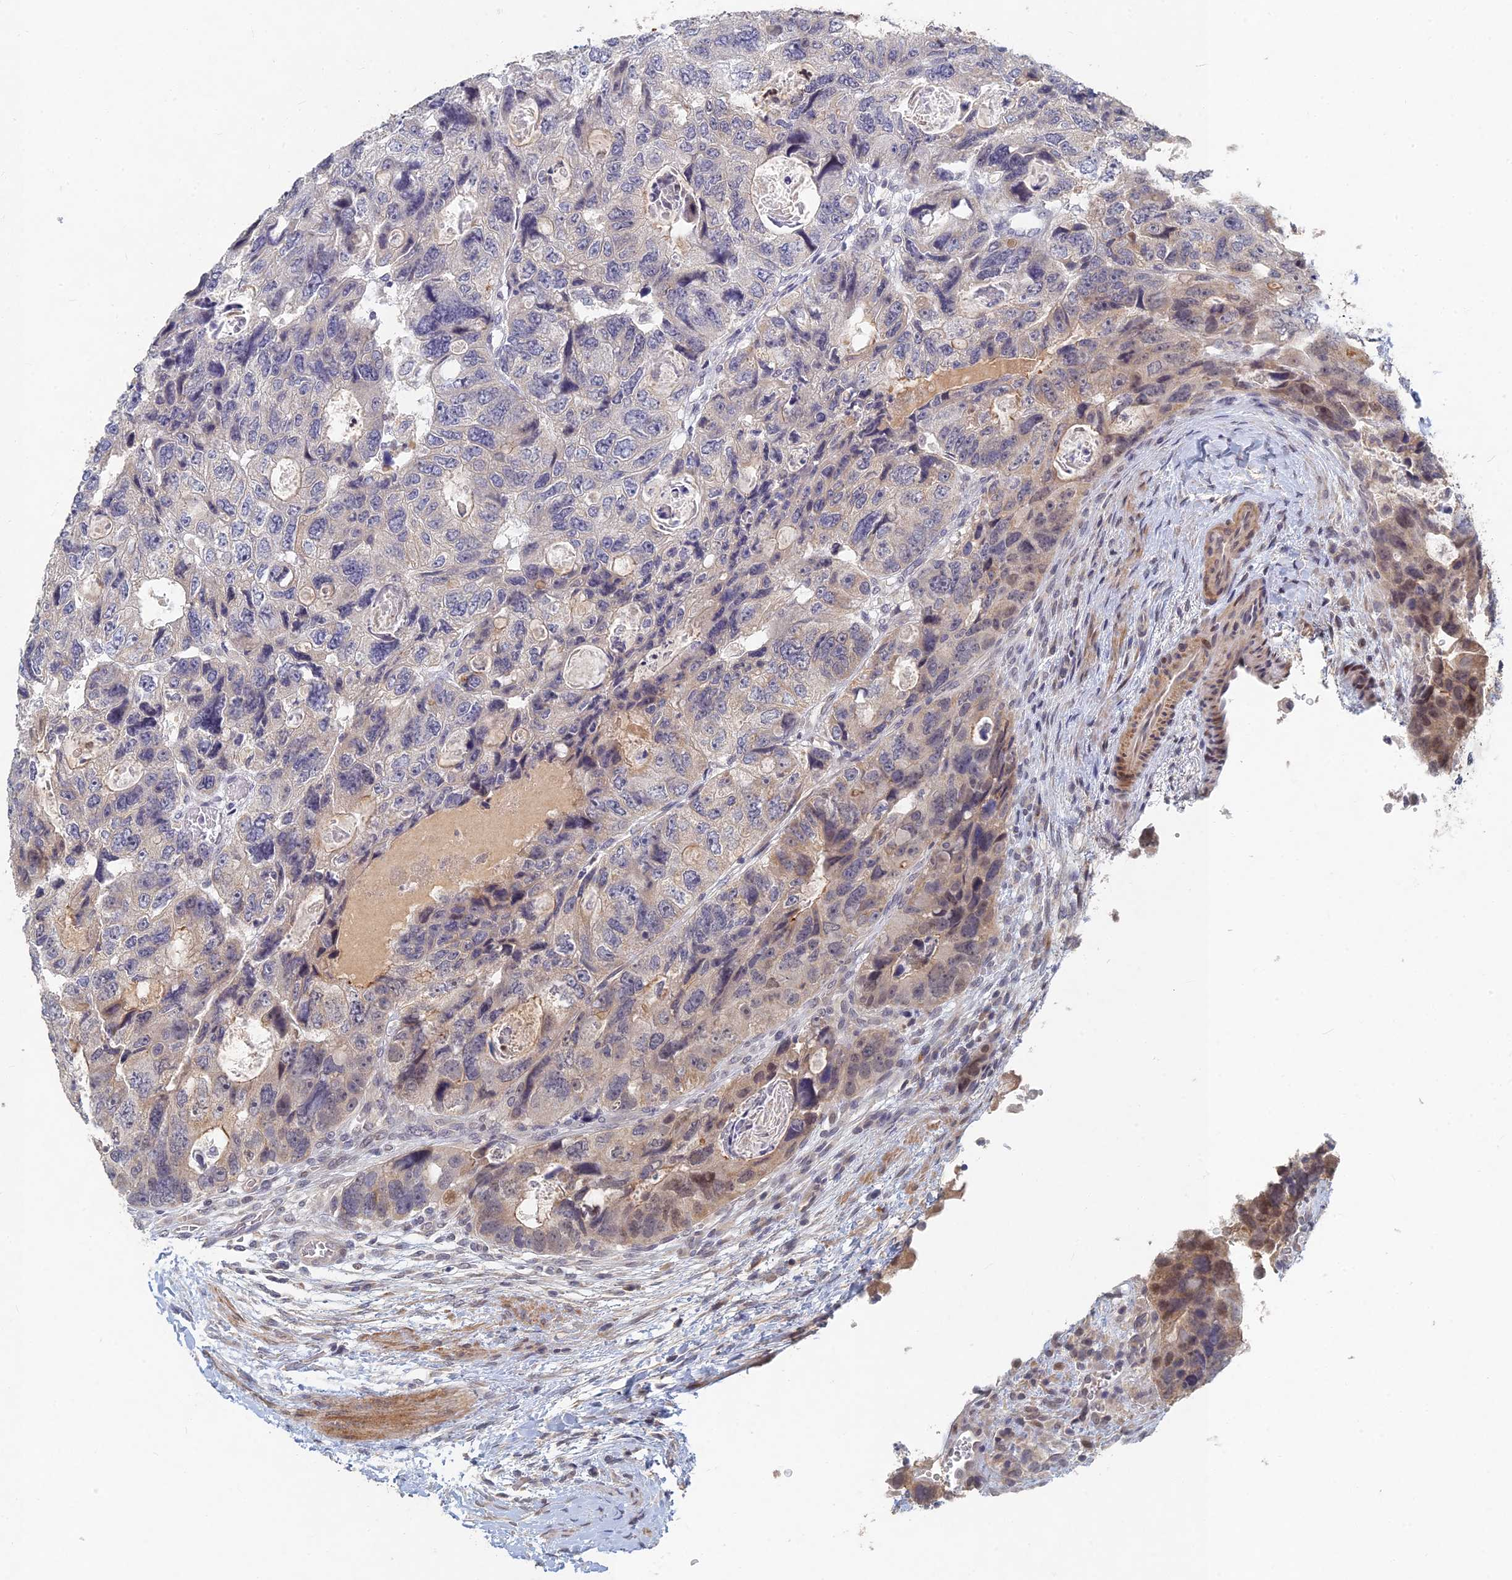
{"staining": {"intensity": "weak", "quantity": "<25%", "location": "cytoplasmic/membranous,nuclear"}, "tissue": "colorectal cancer", "cell_type": "Tumor cells", "image_type": "cancer", "snomed": [{"axis": "morphology", "description": "Adenocarcinoma, NOS"}, {"axis": "topography", "description": "Rectum"}], "caption": "Colorectal cancer (adenocarcinoma) was stained to show a protein in brown. There is no significant expression in tumor cells.", "gene": "GNA15", "patient": {"sex": "male", "age": 59}}